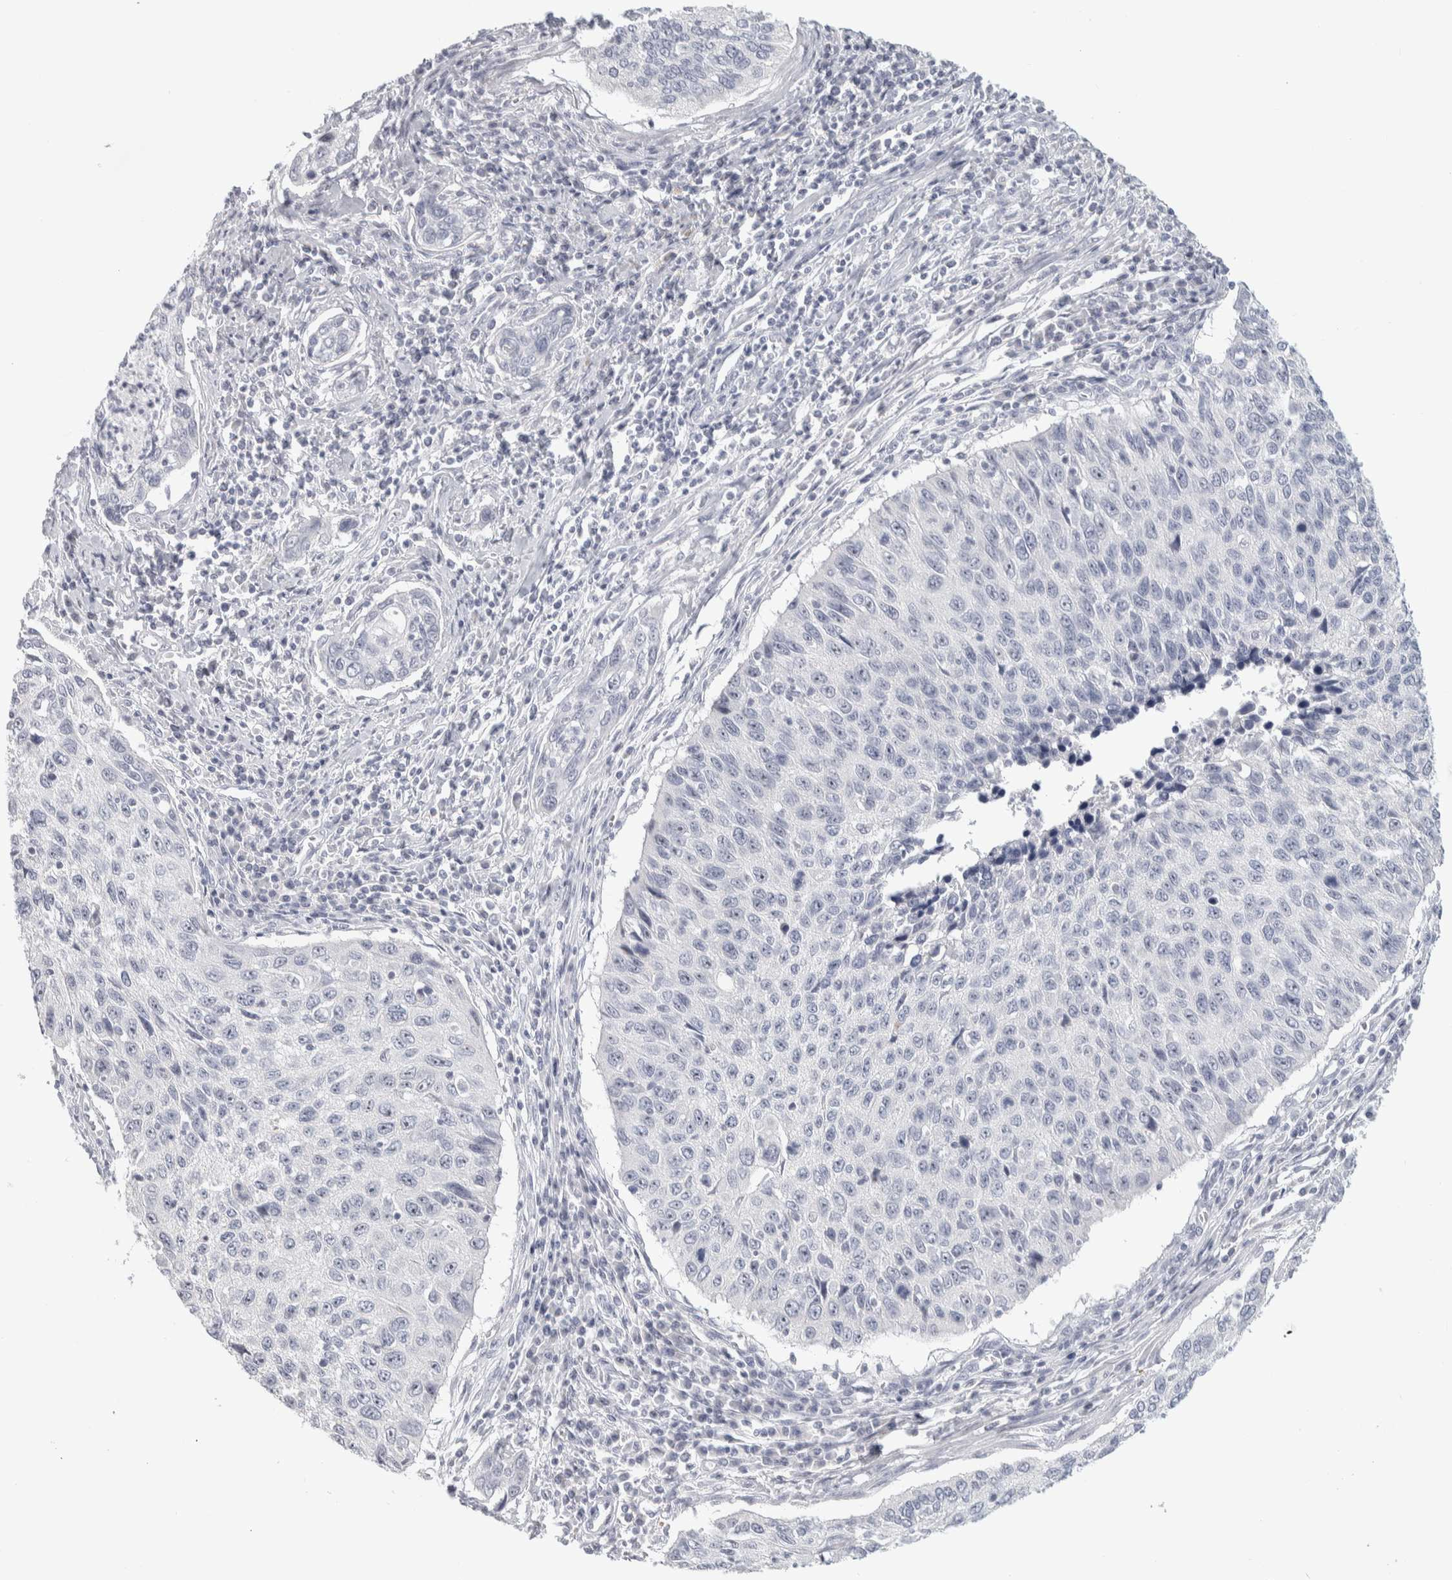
{"staining": {"intensity": "weak", "quantity": "<25%", "location": "nuclear"}, "tissue": "cervical cancer", "cell_type": "Tumor cells", "image_type": "cancer", "snomed": [{"axis": "morphology", "description": "Squamous cell carcinoma, NOS"}, {"axis": "topography", "description": "Cervix"}], "caption": "The histopathology image demonstrates no staining of tumor cells in cervical cancer.", "gene": "DCXR", "patient": {"sex": "female", "age": 53}}